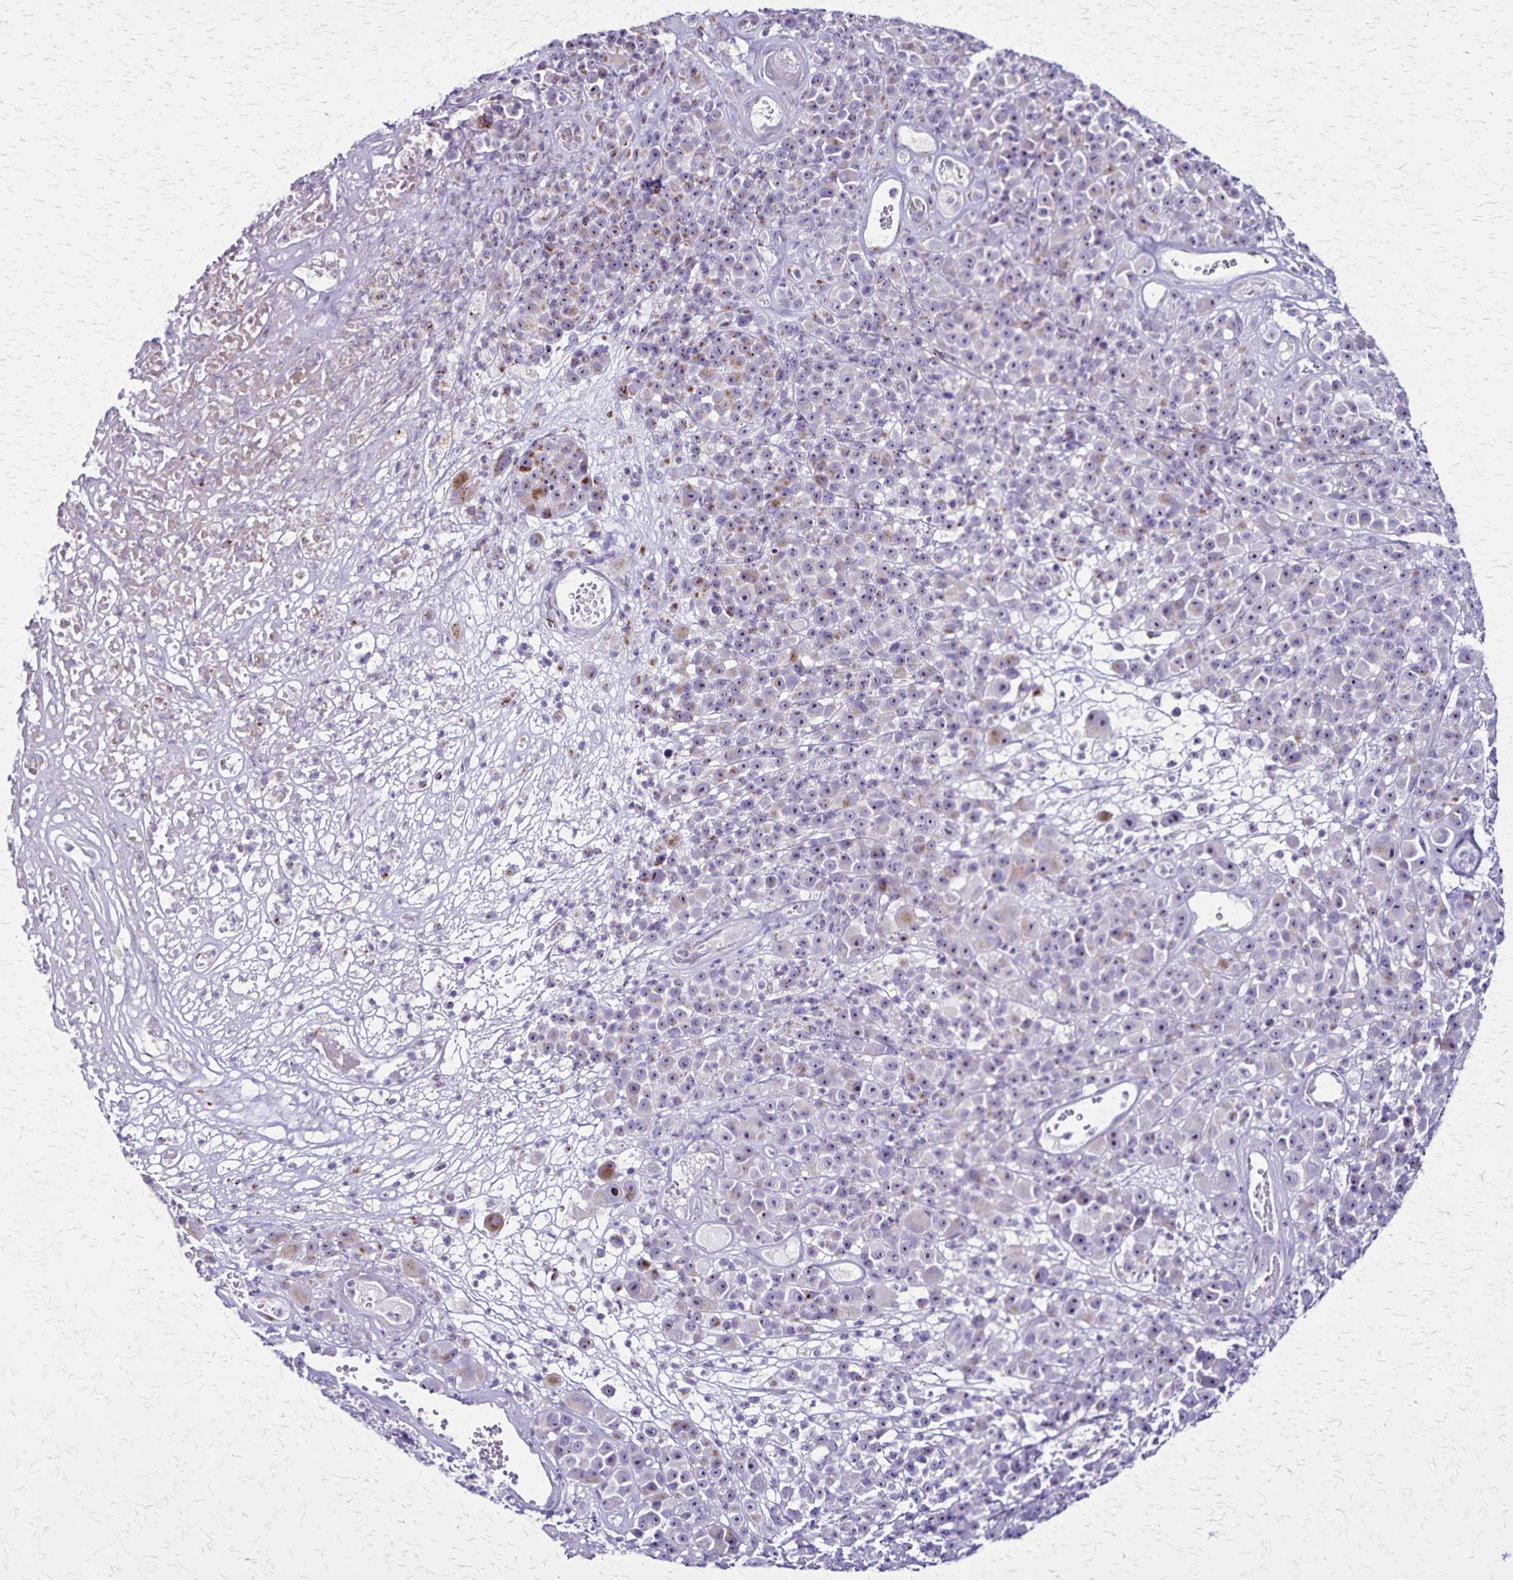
{"staining": {"intensity": "negative", "quantity": "none", "location": "none"}, "tissue": "melanoma", "cell_type": "Tumor cells", "image_type": "cancer", "snomed": [{"axis": "morphology", "description": "Malignant melanoma, NOS"}, {"axis": "topography", "description": "Skin"}, {"axis": "topography", "description": "Skin of back"}], "caption": "High power microscopy image of an immunohistochemistry micrograph of melanoma, revealing no significant expression in tumor cells.", "gene": "OR51B5", "patient": {"sex": "male", "age": 91}}